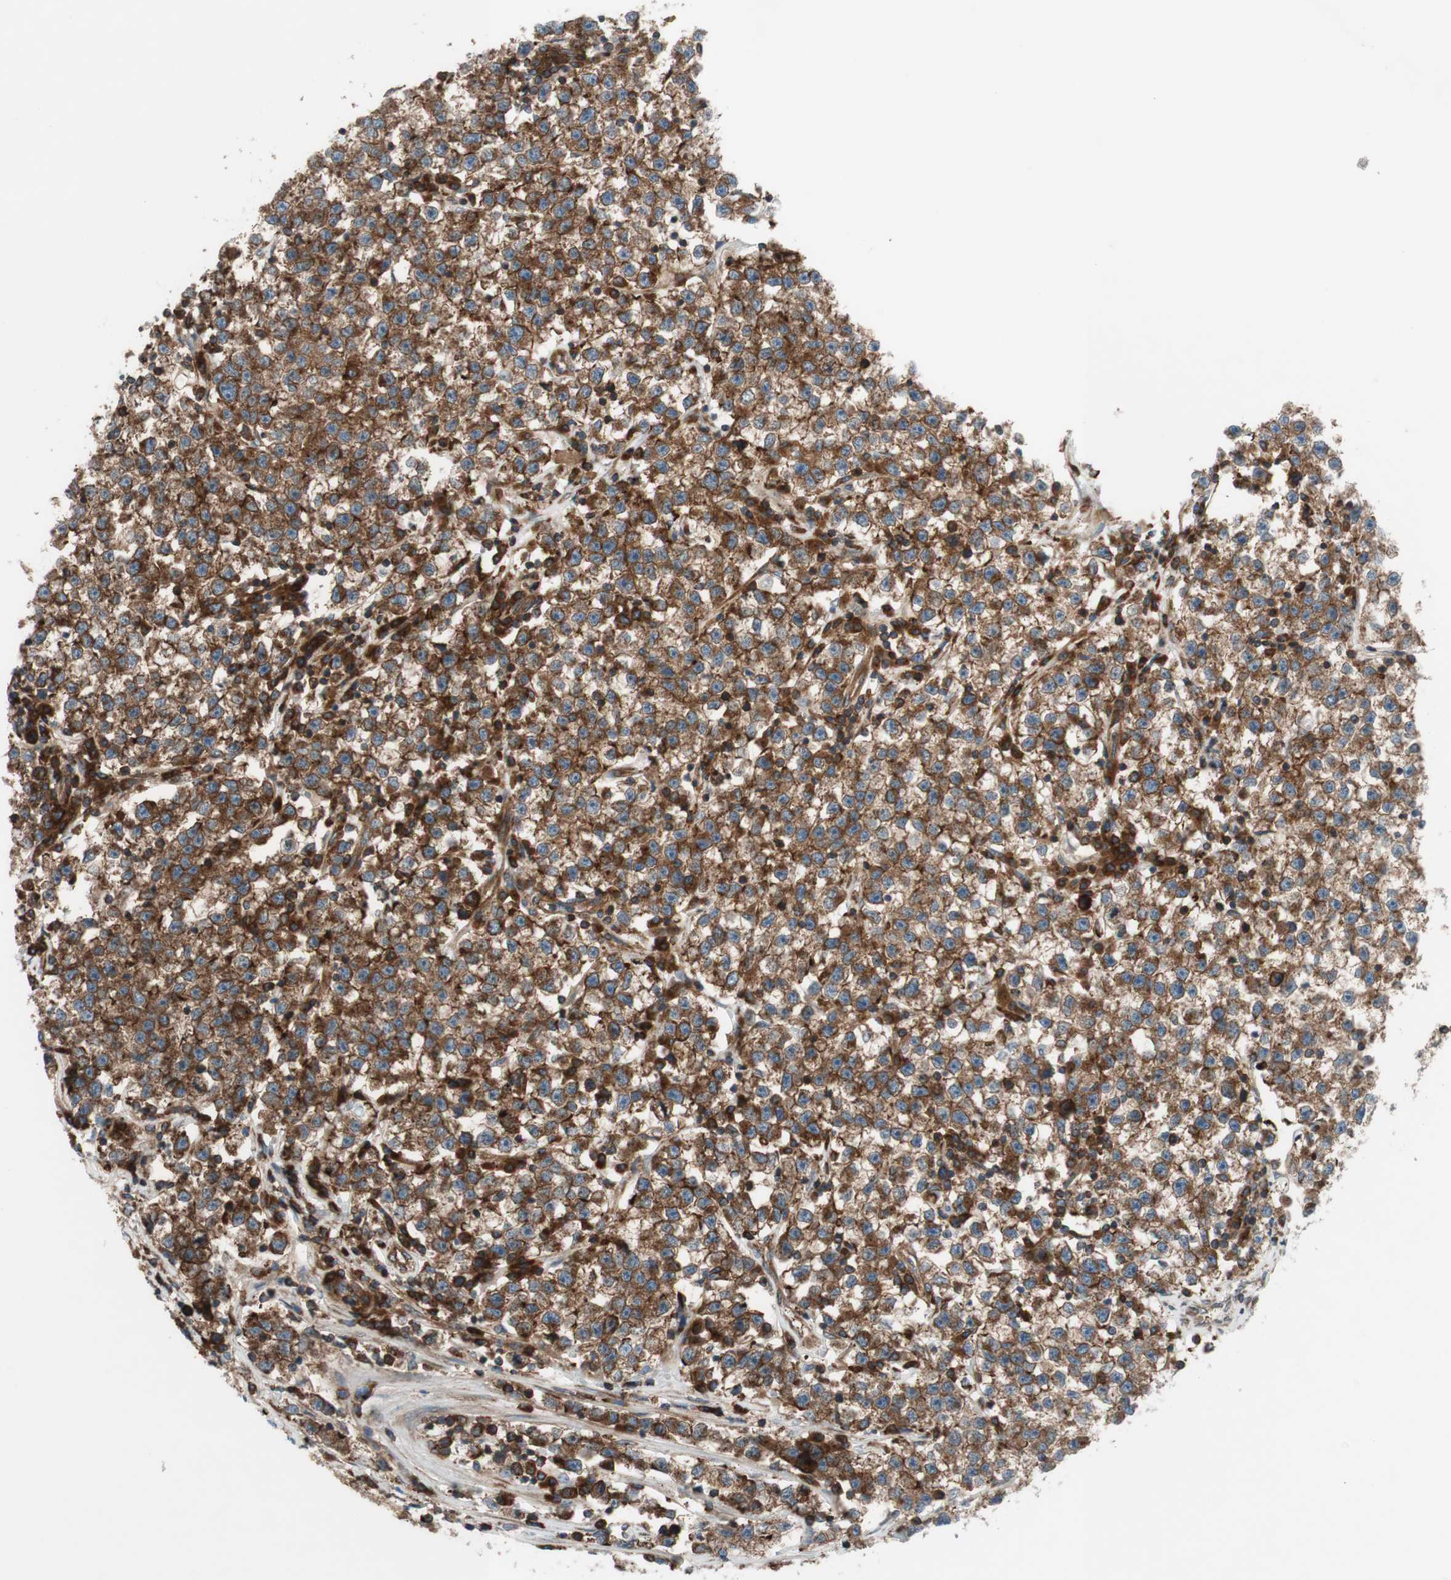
{"staining": {"intensity": "strong", "quantity": ">75%", "location": "cytoplasmic/membranous"}, "tissue": "testis cancer", "cell_type": "Tumor cells", "image_type": "cancer", "snomed": [{"axis": "morphology", "description": "Seminoma, NOS"}, {"axis": "topography", "description": "Testis"}], "caption": "Brown immunohistochemical staining in testis seminoma displays strong cytoplasmic/membranous positivity in approximately >75% of tumor cells.", "gene": "CCN4", "patient": {"sex": "male", "age": 22}}